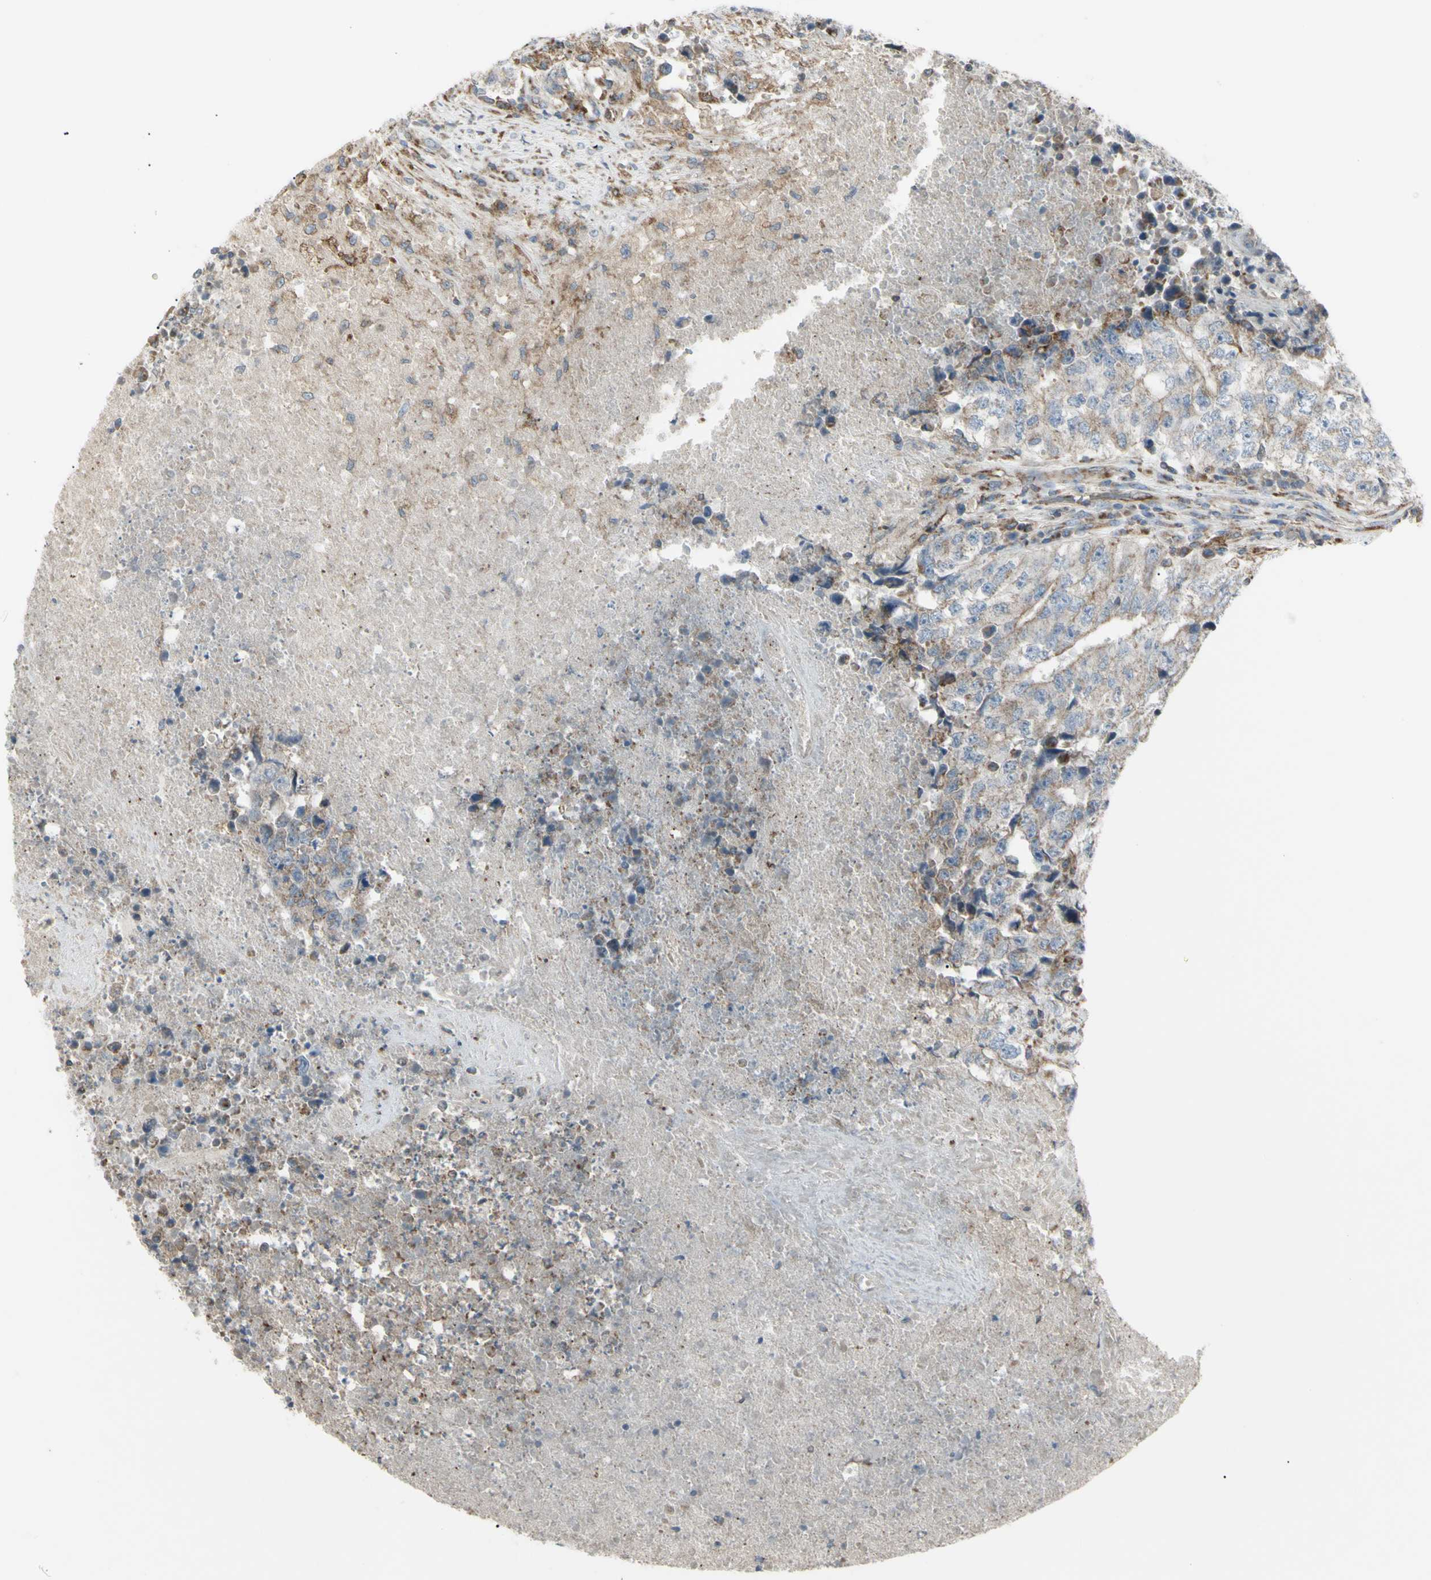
{"staining": {"intensity": "weak", "quantity": ">75%", "location": "cytoplasmic/membranous"}, "tissue": "testis cancer", "cell_type": "Tumor cells", "image_type": "cancer", "snomed": [{"axis": "morphology", "description": "Necrosis, NOS"}, {"axis": "morphology", "description": "Carcinoma, Embryonal, NOS"}, {"axis": "topography", "description": "Testis"}], "caption": "A micrograph of testis cancer (embryonal carcinoma) stained for a protein shows weak cytoplasmic/membranous brown staining in tumor cells.", "gene": "CYB5R1", "patient": {"sex": "male", "age": 19}}